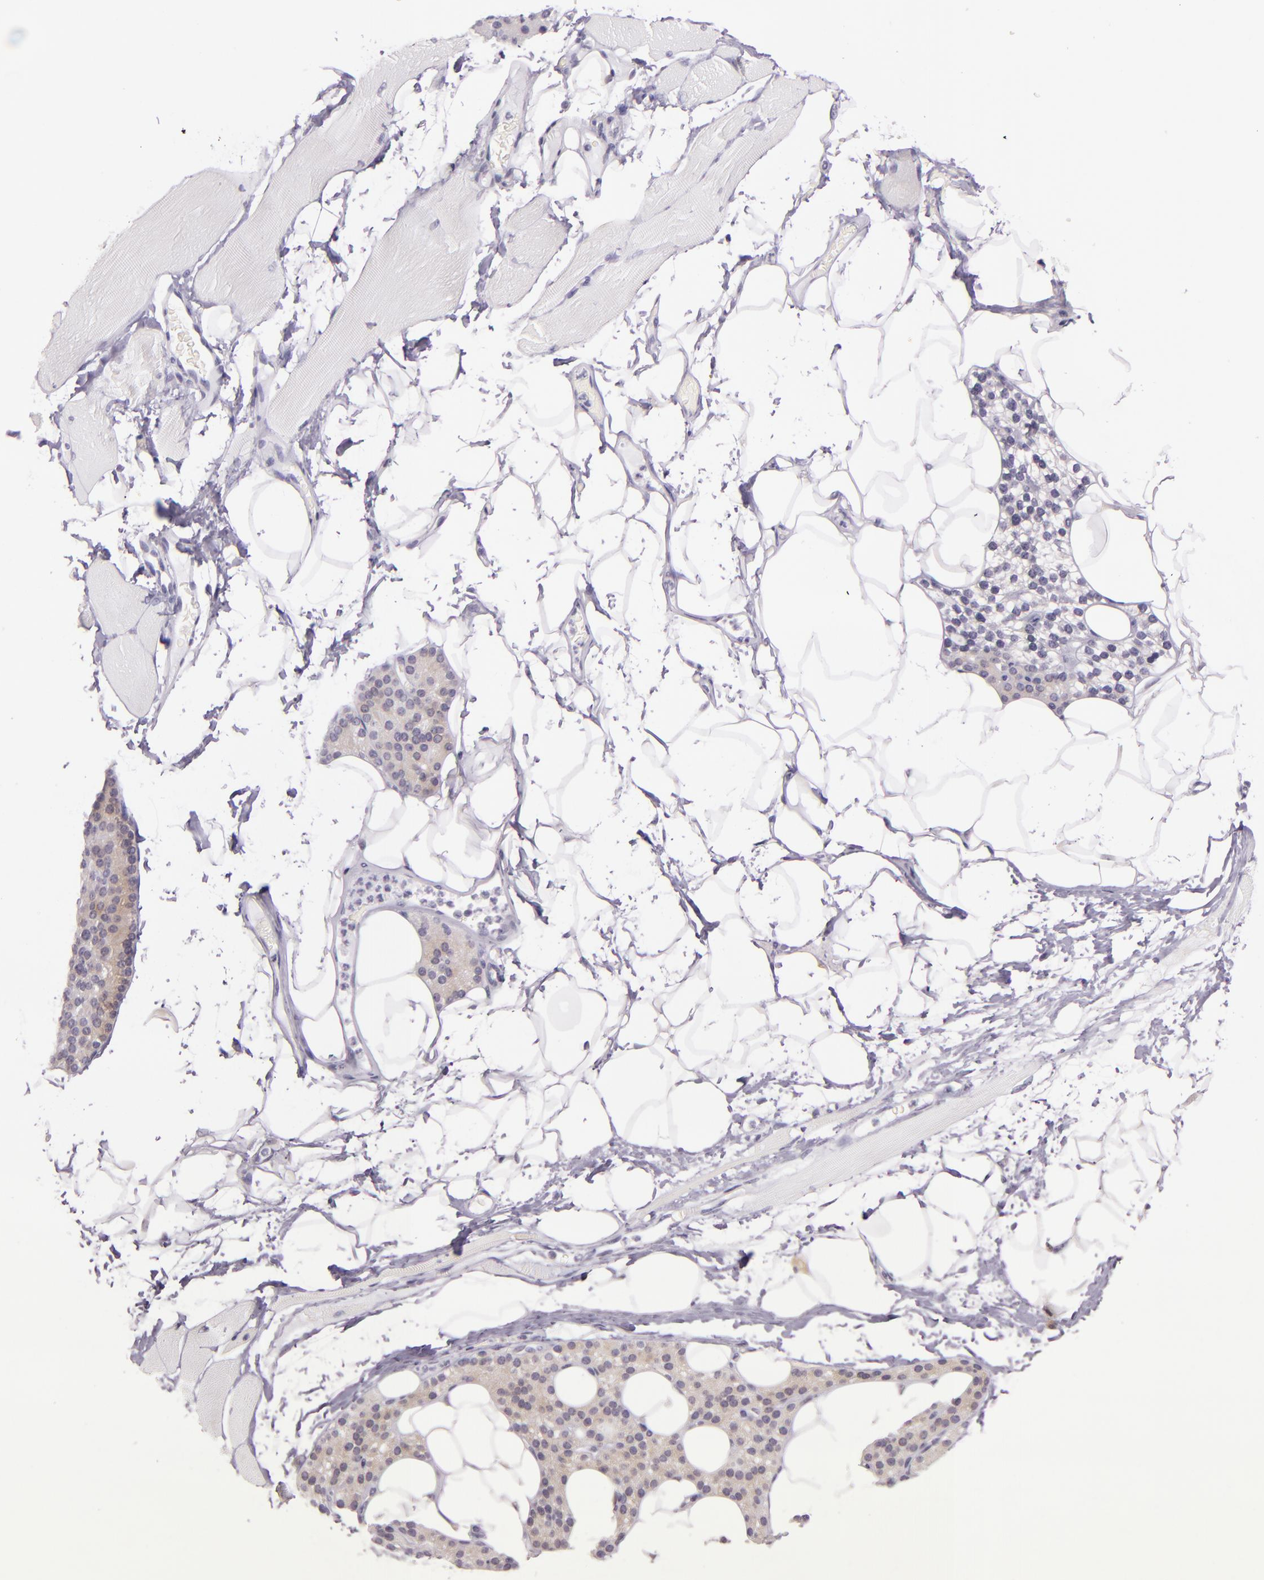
{"staining": {"intensity": "negative", "quantity": "none", "location": "none"}, "tissue": "skeletal muscle", "cell_type": "Myocytes", "image_type": "normal", "snomed": [{"axis": "morphology", "description": "Normal tissue, NOS"}, {"axis": "topography", "description": "Skeletal muscle"}, {"axis": "topography", "description": "Parathyroid gland"}], "caption": "The histopathology image exhibits no staining of myocytes in unremarkable skeletal muscle.", "gene": "HSP90AA1", "patient": {"sex": "female", "age": 37}}